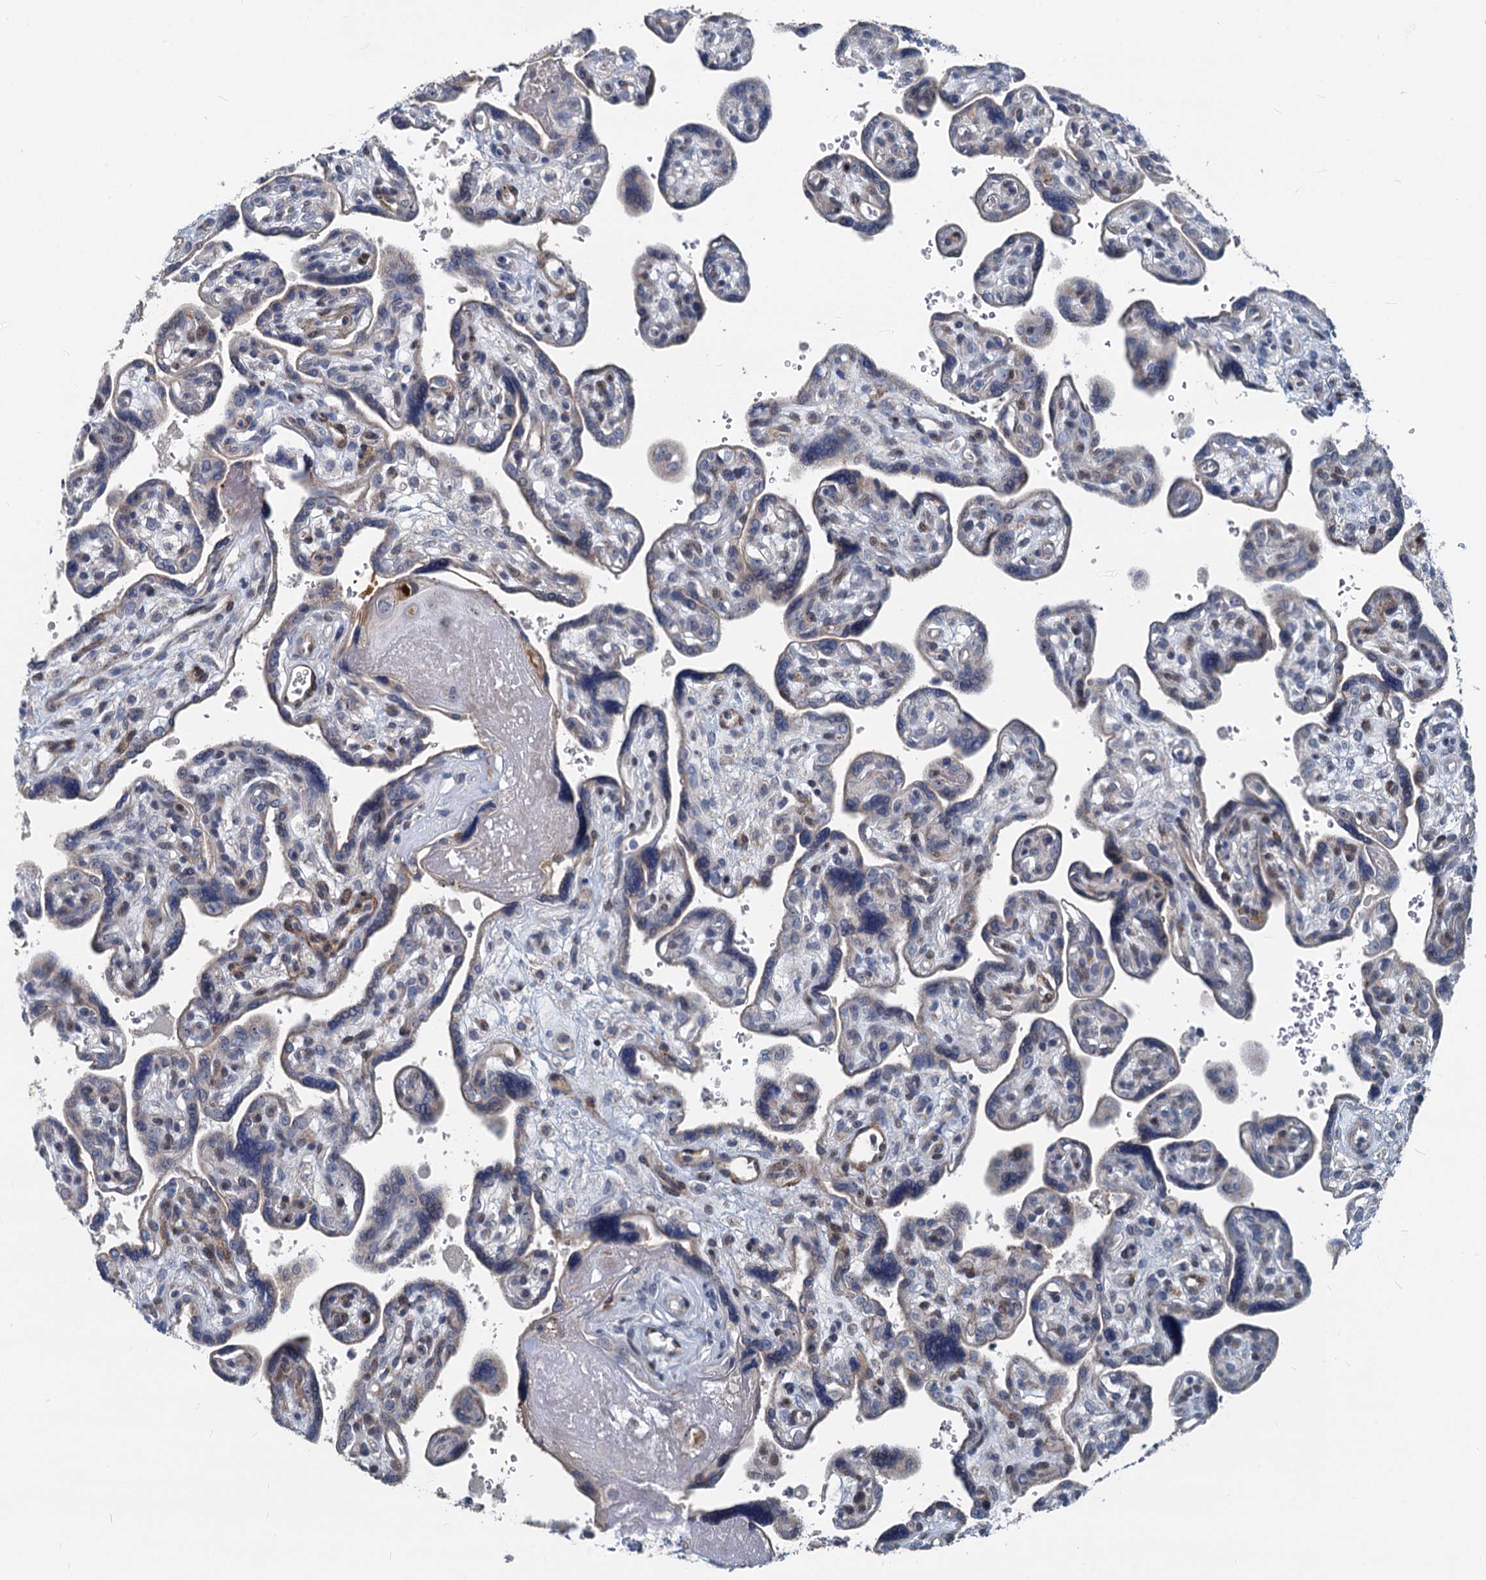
{"staining": {"intensity": "moderate", "quantity": "<25%", "location": "nuclear"}, "tissue": "placenta", "cell_type": "Trophoblastic cells", "image_type": "normal", "snomed": [{"axis": "morphology", "description": "Normal tissue, NOS"}, {"axis": "topography", "description": "Placenta"}], "caption": "Immunohistochemical staining of normal placenta reveals <25% levels of moderate nuclear protein expression in about <25% of trophoblastic cells.", "gene": "ASXL3", "patient": {"sex": "female", "age": 39}}